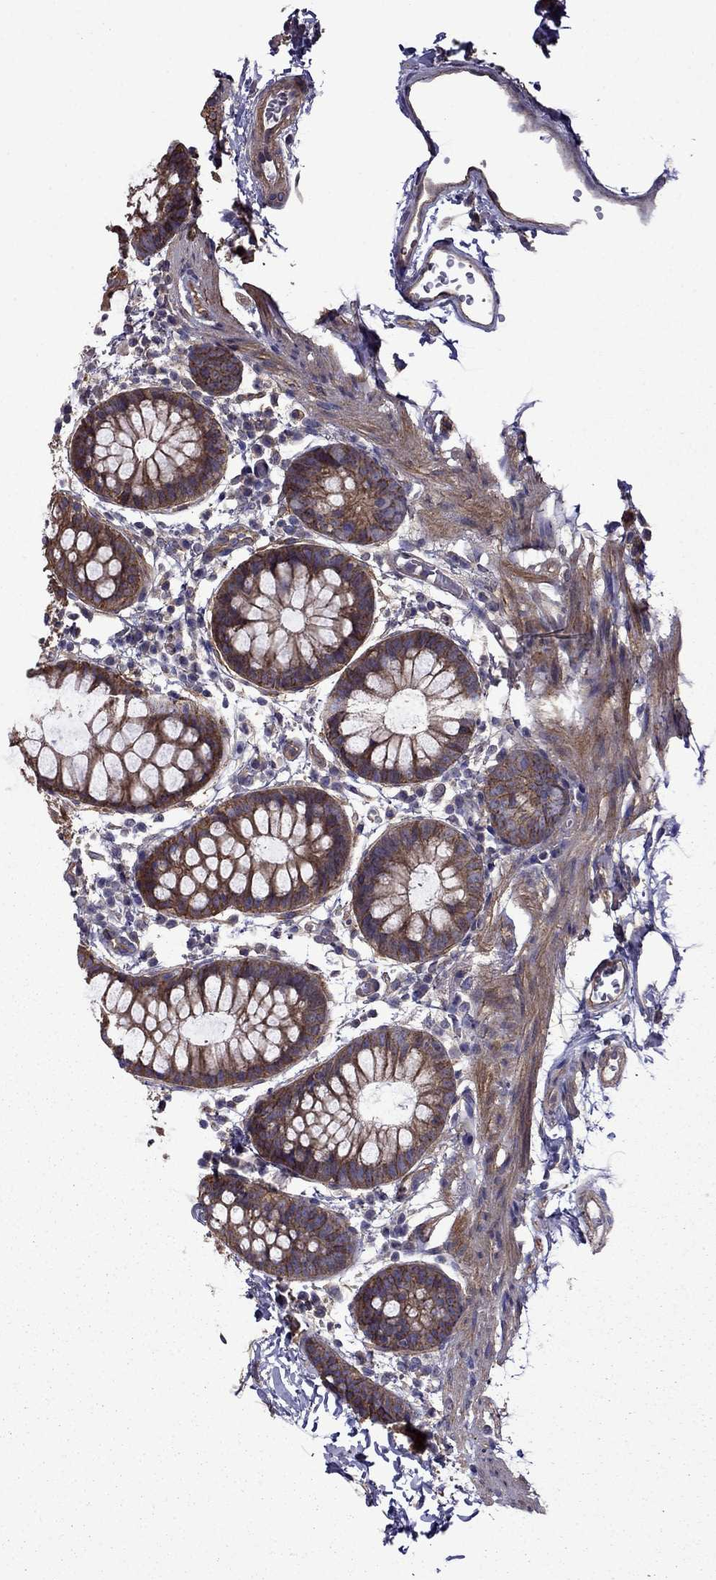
{"staining": {"intensity": "strong", "quantity": ">75%", "location": "cytoplasmic/membranous"}, "tissue": "rectum", "cell_type": "Glandular cells", "image_type": "normal", "snomed": [{"axis": "morphology", "description": "Normal tissue, NOS"}, {"axis": "topography", "description": "Rectum"}], "caption": "Approximately >75% of glandular cells in benign human rectum demonstrate strong cytoplasmic/membranous protein expression as visualized by brown immunohistochemical staining.", "gene": "ITGB1", "patient": {"sex": "male", "age": 57}}